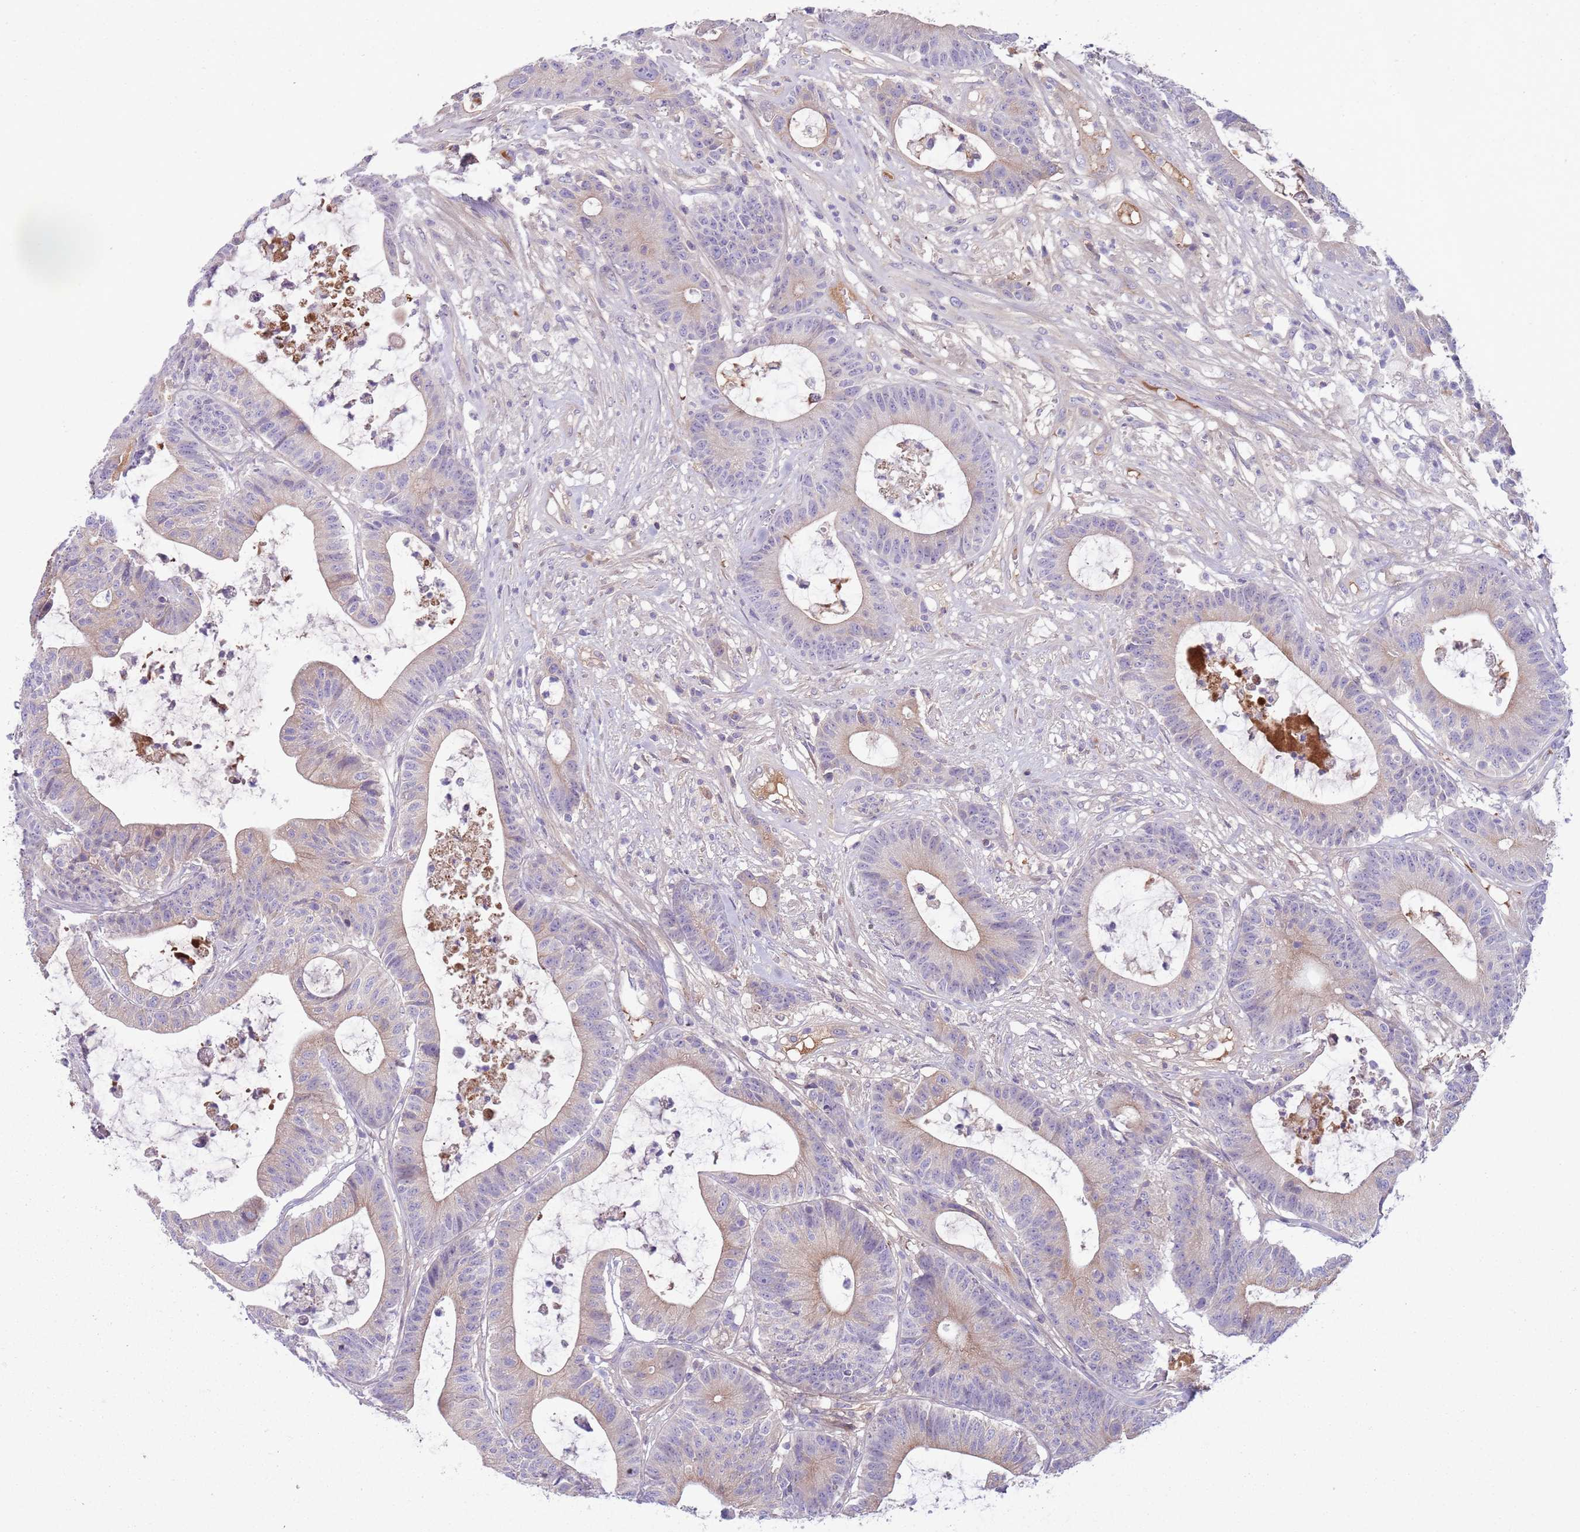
{"staining": {"intensity": "weak", "quantity": "<25%", "location": "cytoplasmic/membranous"}, "tissue": "colorectal cancer", "cell_type": "Tumor cells", "image_type": "cancer", "snomed": [{"axis": "morphology", "description": "Adenocarcinoma, NOS"}, {"axis": "topography", "description": "Colon"}], "caption": "Adenocarcinoma (colorectal) was stained to show a protein in brown. There is no significant expression in tumor cells.", "gene": "CFH", "patient": {"sex": "female", "age": 84}}